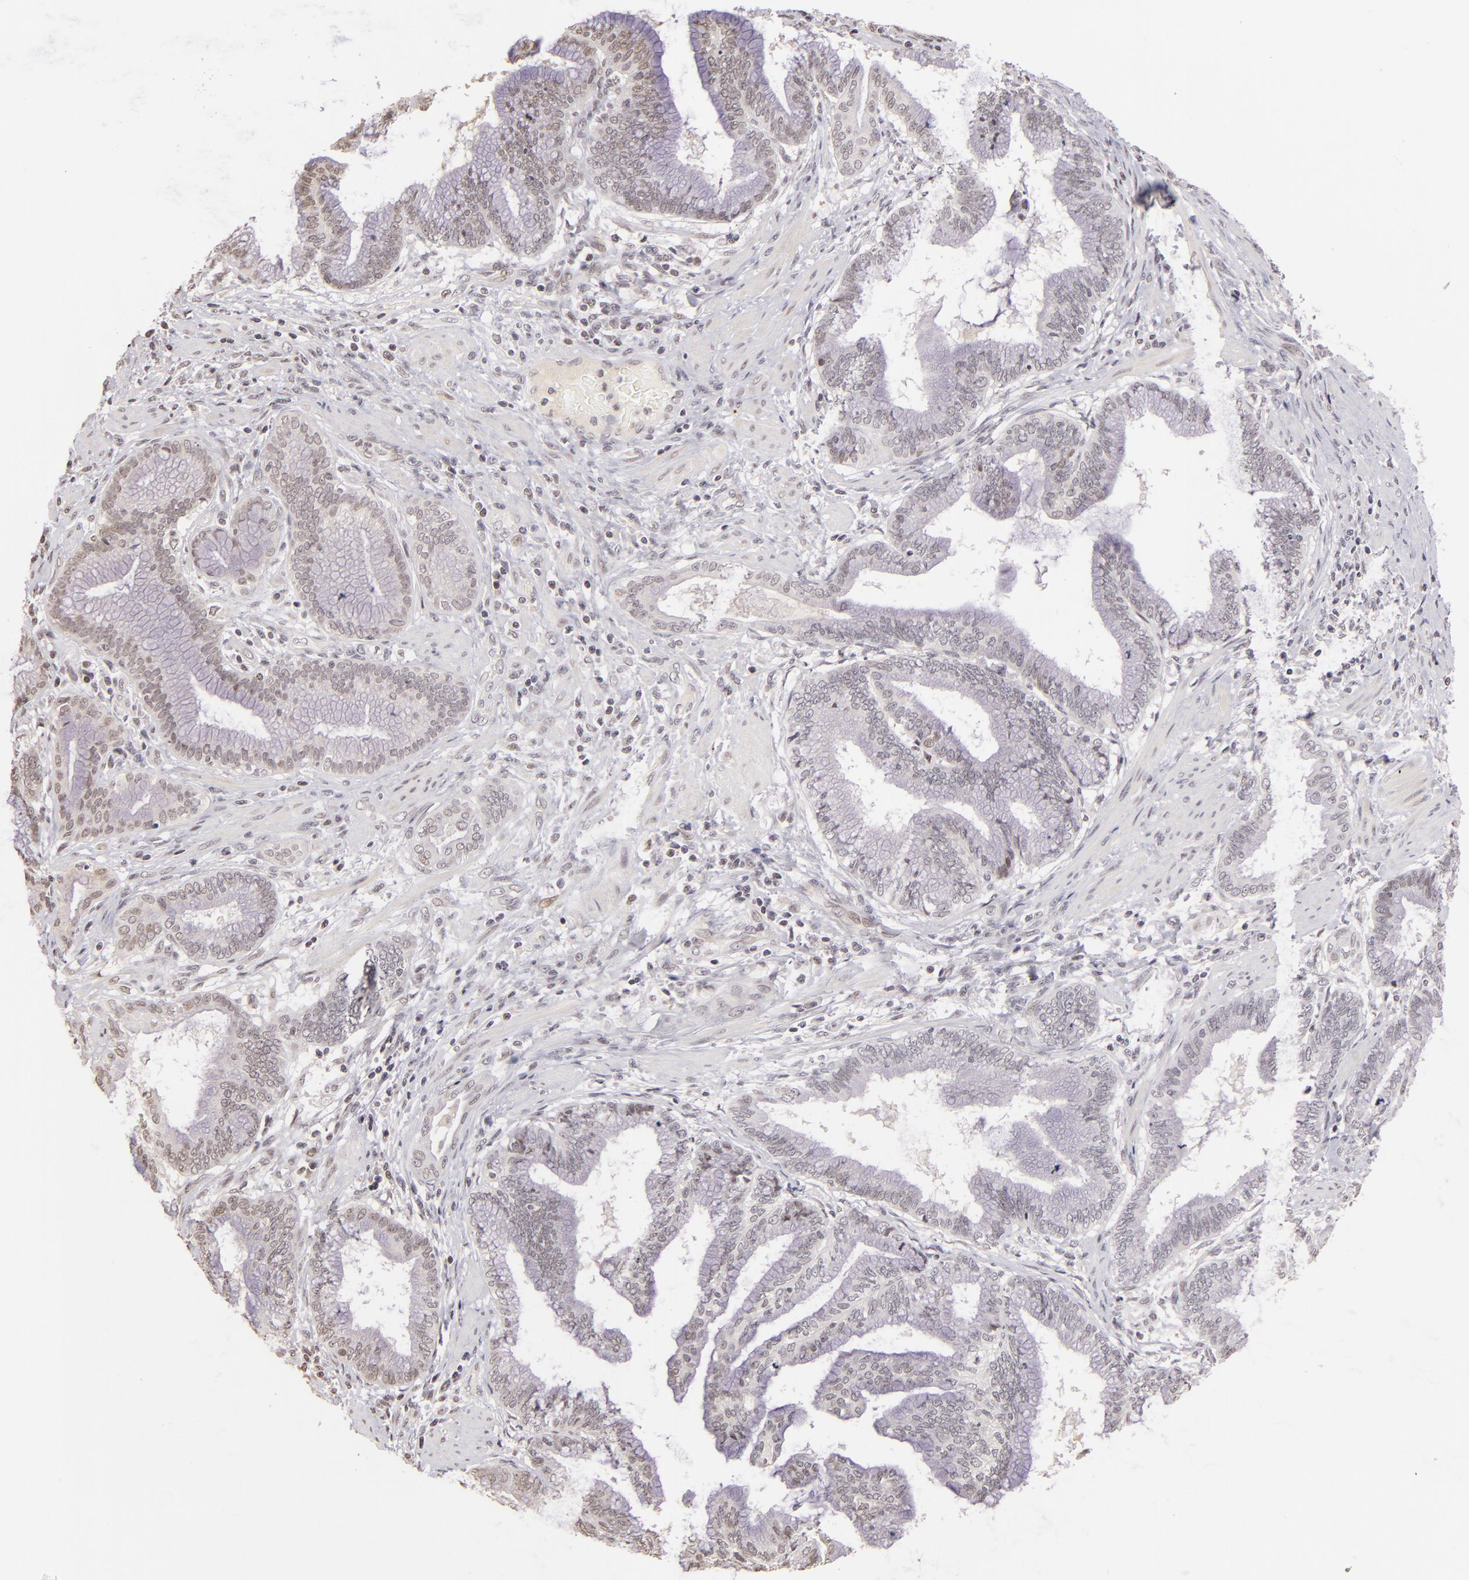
{"staining": {"intensity": "weak", "quantity": "<25%", "location": "nuclear"}, "tissue": "pancreatic cancer", "cell_type": "Tumor cells", "image_type": "cancer", "snomed": [{"axis": "morphology", "description": "Adenocarcinoma, NOS"}, {"axis": "topography", "description": "Pancreas"}], "caption": "The immunohistochemistry photomicrograph has no significant expression in tumor cells of pancreatic cancer tissue.", "gene": "RARB", "patient": {"sex": "female", "age": 64}}